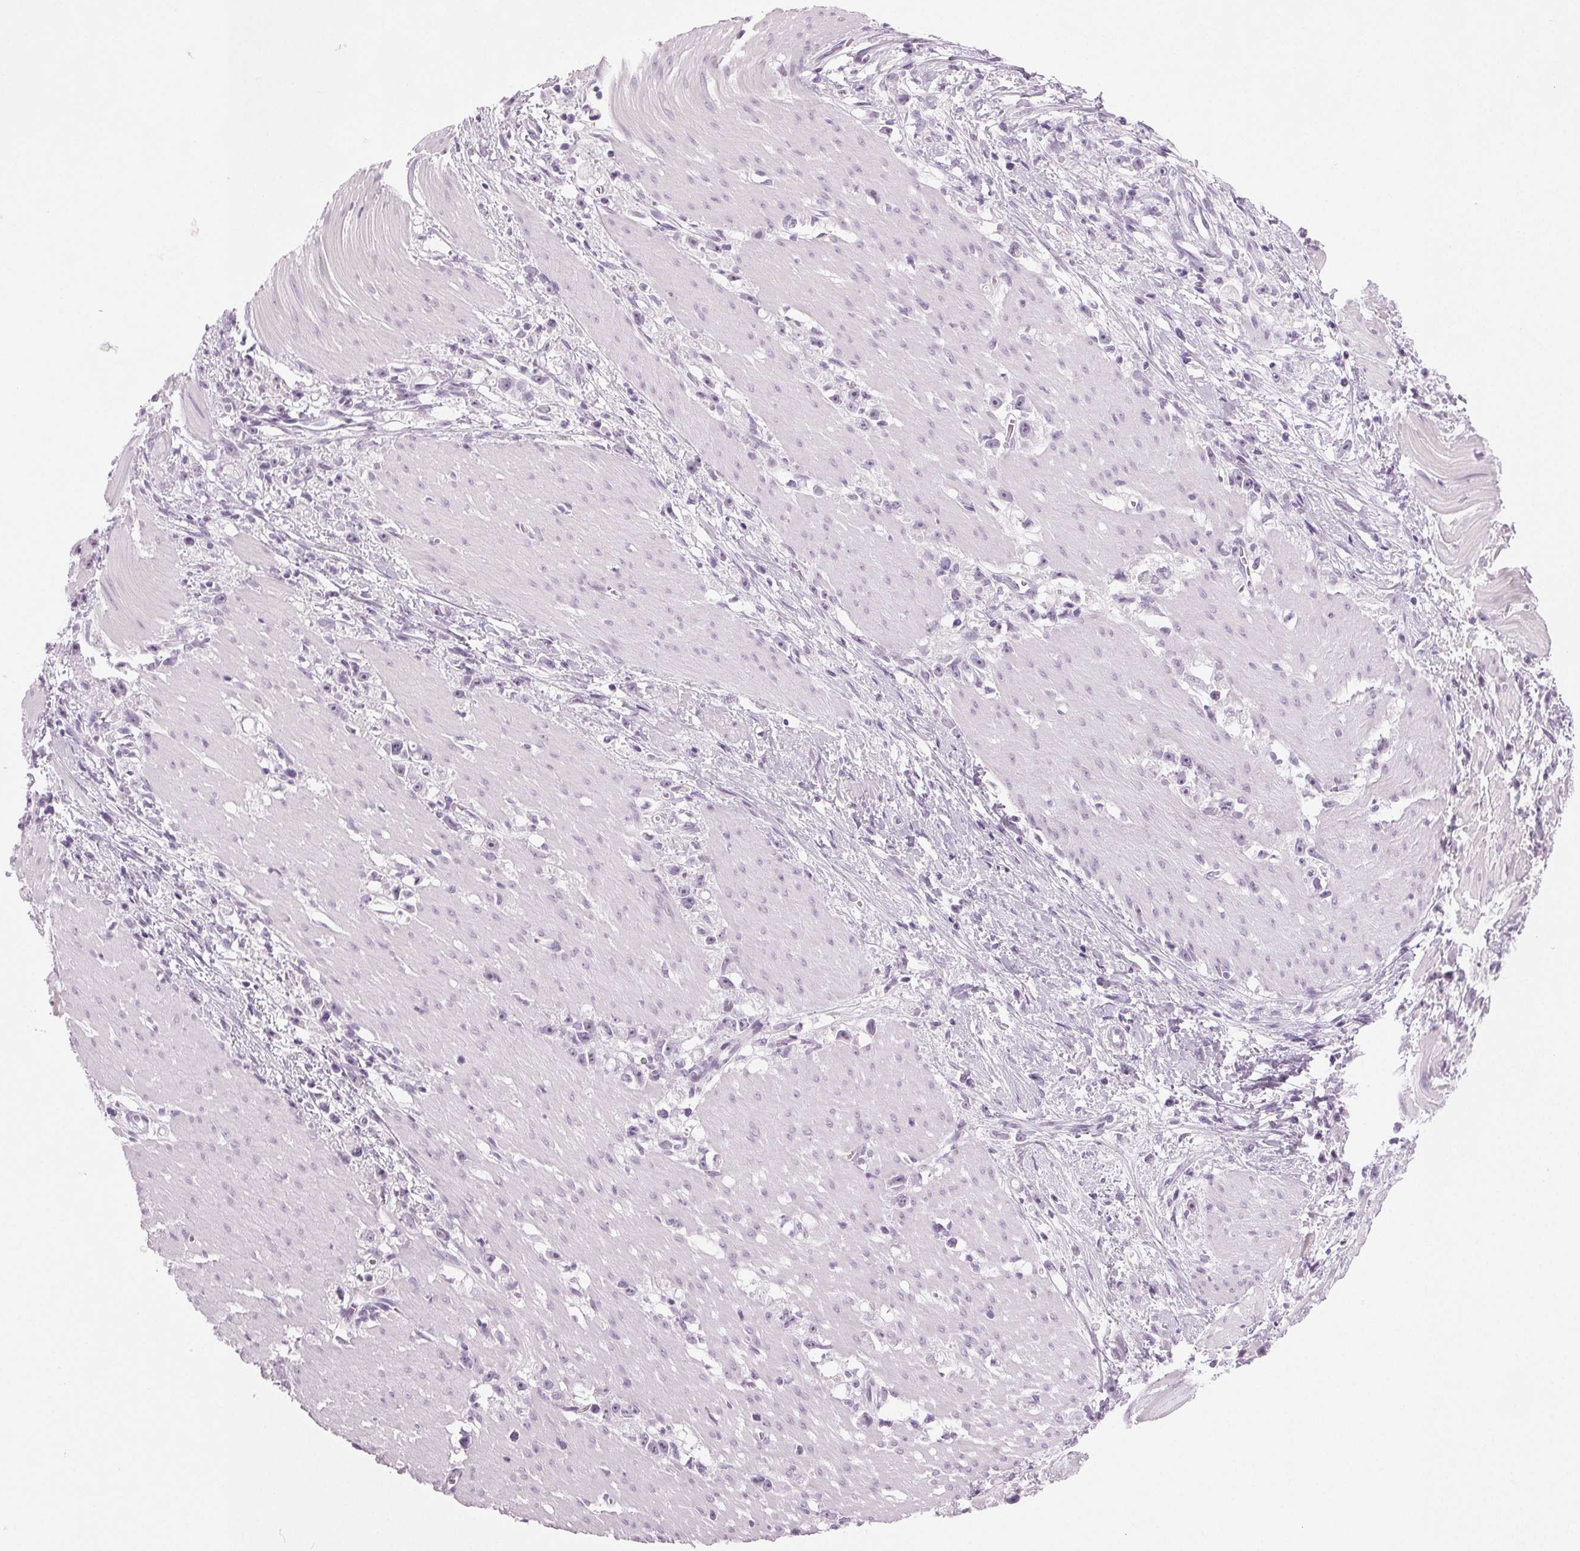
{"staining": {"intensity": "negative", "quantity": "none", "location": "none"}, "tissue": "stomach cancer", "cell_type": "Tumor cells", "image_type": "cancer", "snomed": [{"axis": "morphology", "description": "Adenocarcinoma, NOS"}, {"axis": "topography", "description": "Stomach"}], "caption": "Immunohistochemistry (IHC) of human adenocarcinoma (stomach) shows no positivity in tumor cells.", "gene": "IGF2BP1", "patient": {"sex": "female", "age": 59}}